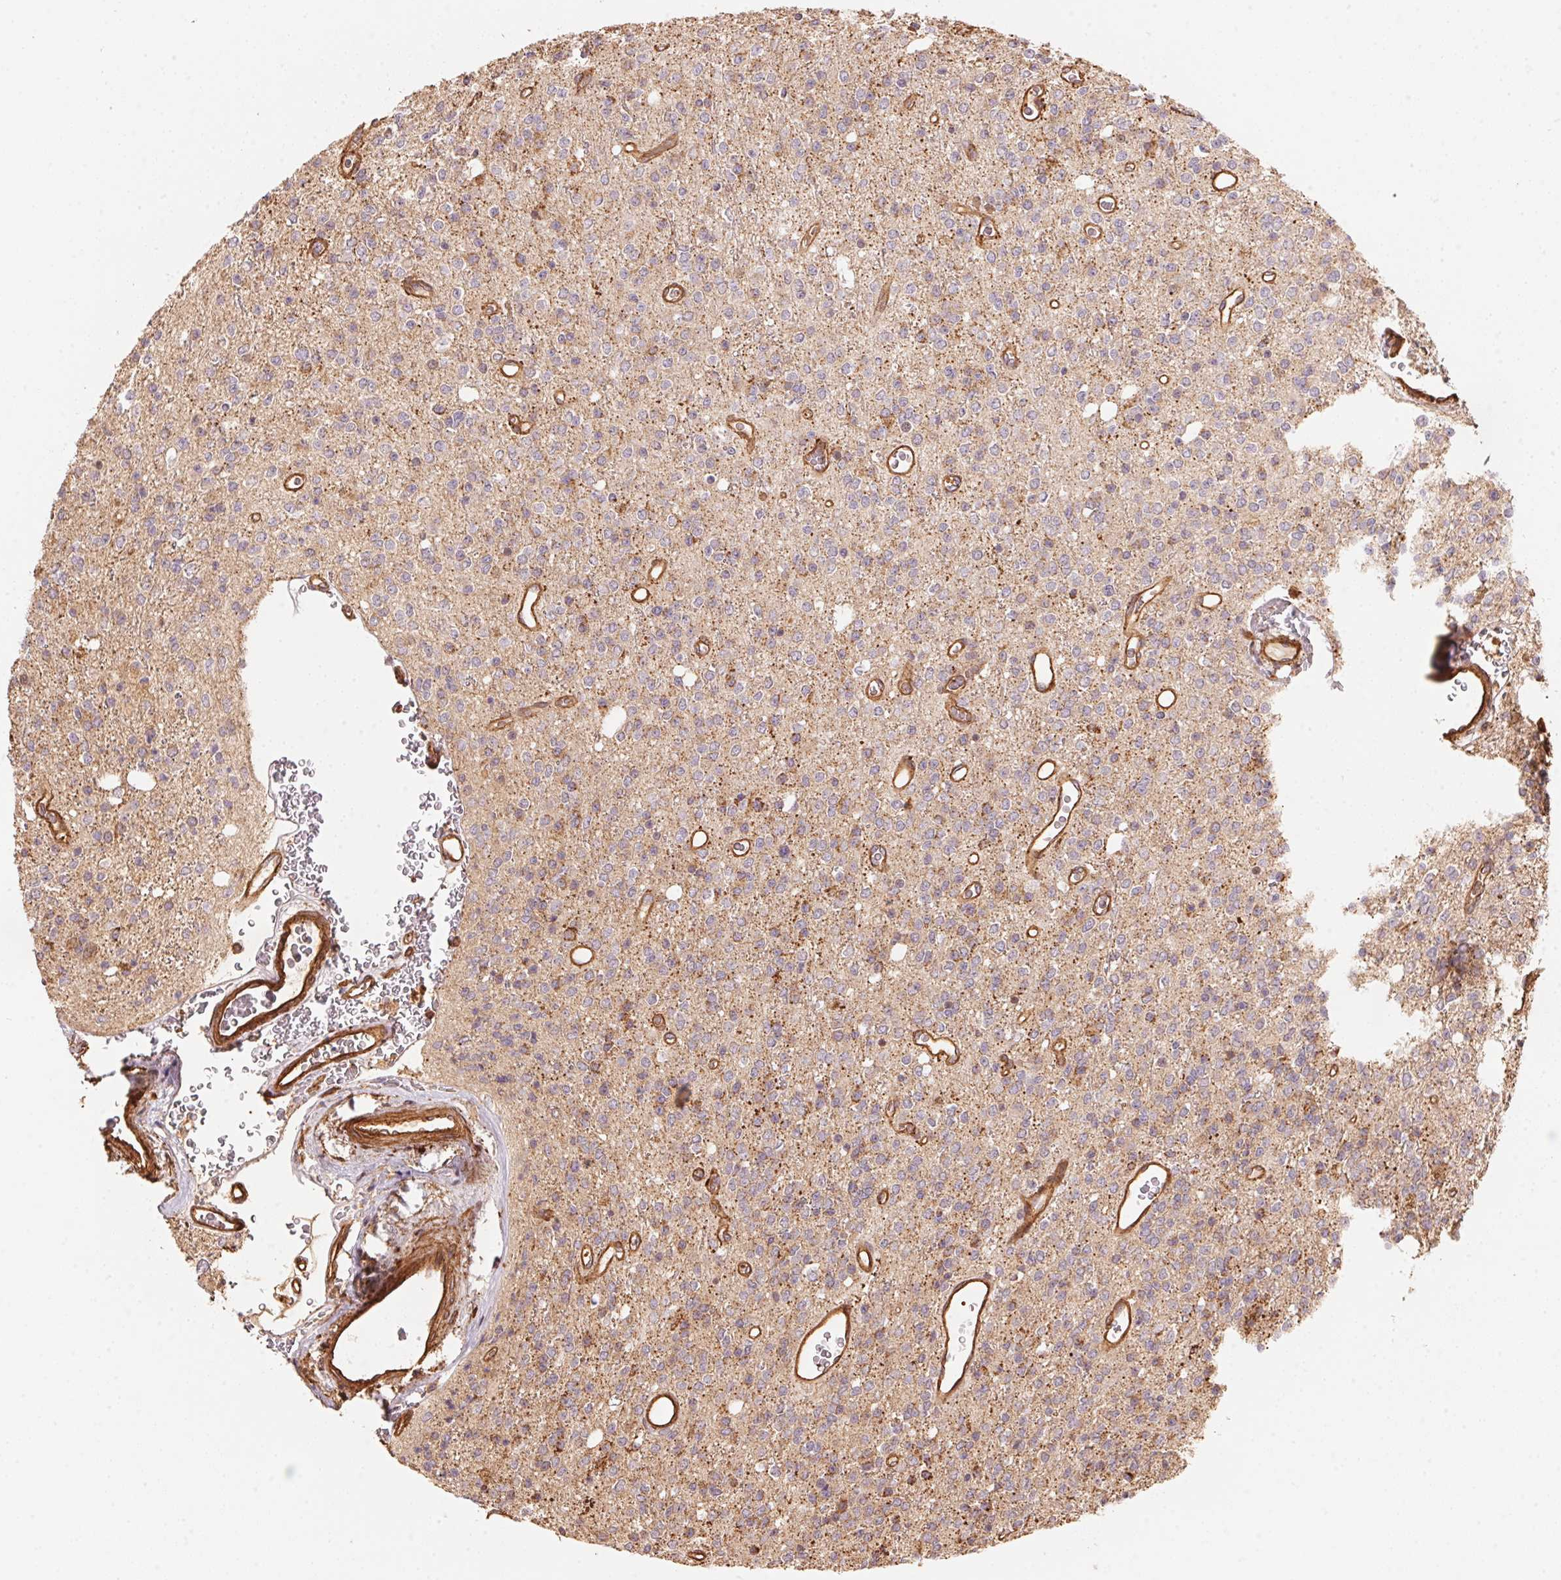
{"staining": {"intensity": "negative", "quantity": "none", "location": "none"}, "tissue": "glioma", "cell_type": "Tumor cells", "image_type": "cancer", "snomed": [{"axis": "morphology", "description": "Glioma, malignant, Low grade"}, {"axis": "topography", "description": "Brain"}], "caption": "Immunohistochemistry histopathology image of neoplastic tissue: human glioma stained with DAB shows no significant protein staining in tumor cells. Brightfield microscopy of immunohistochemistry stained with DAB (3,3'-diaminobenzidine) (brown) and hematoxylin (blue), captured at high magnification.", "gene": "FRAS1", "patient": {"sex": "female", "age": 45}}